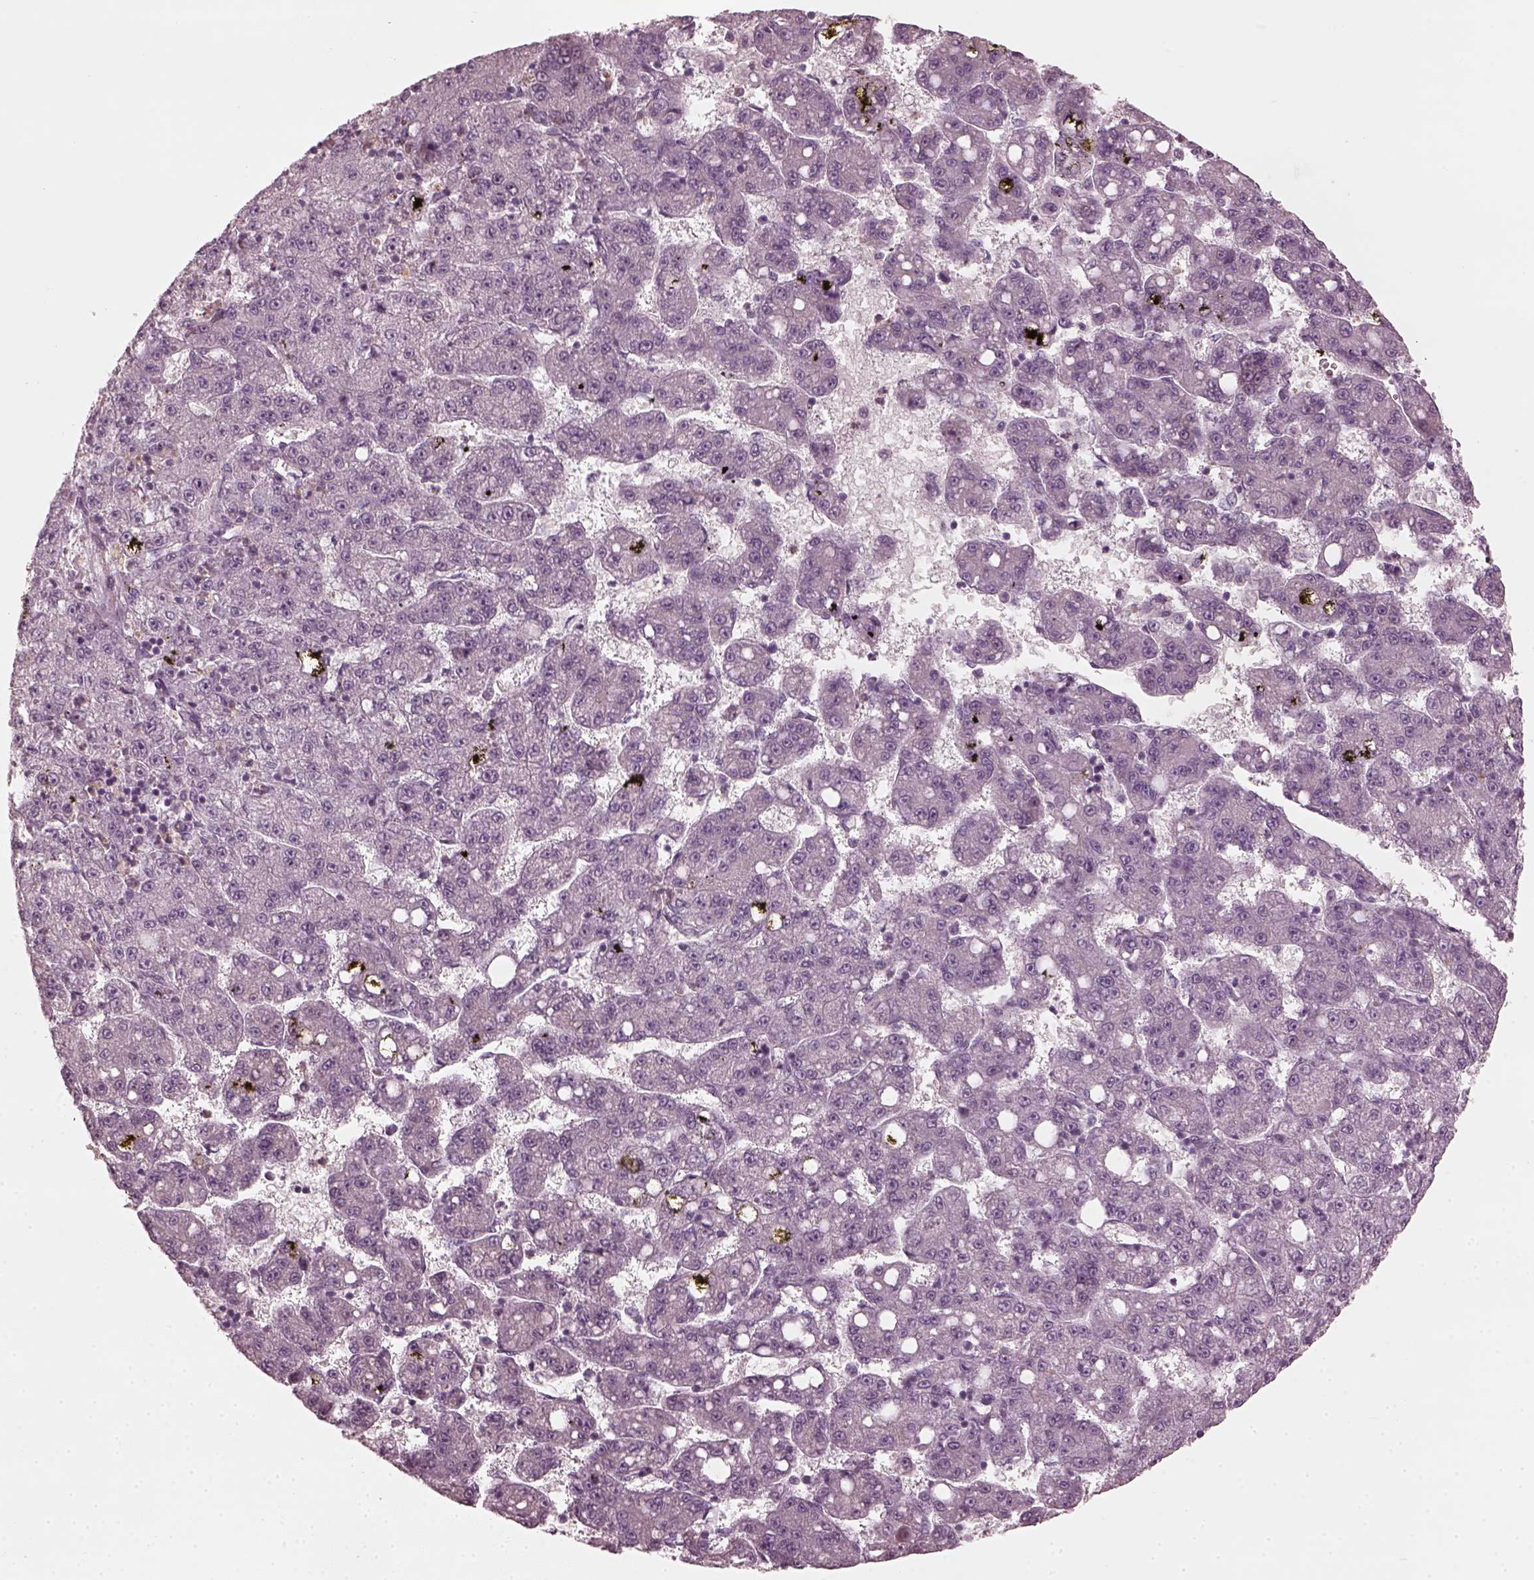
{"staining": {"intensity": "negative", "quantity": "none", "location": "none"}, "tissue": "liver cancer", "cell_type": "Tumor cells", "image_type": "cancer", "snomed": [{"axis": "morphology", "description": "Carcinoma, Hepatocellular, NOS"}, {"axis": "topography", "description": "Liver"}], "caption": "IHC image of neoplastic tissue: human liver cancer stained with DAB (3,3'-diaminobenzidine) demonstrates no significant protein positivity in tumor cells.", "gene": "CCDC170", "patient": {"sex": "female", "age": 65}}